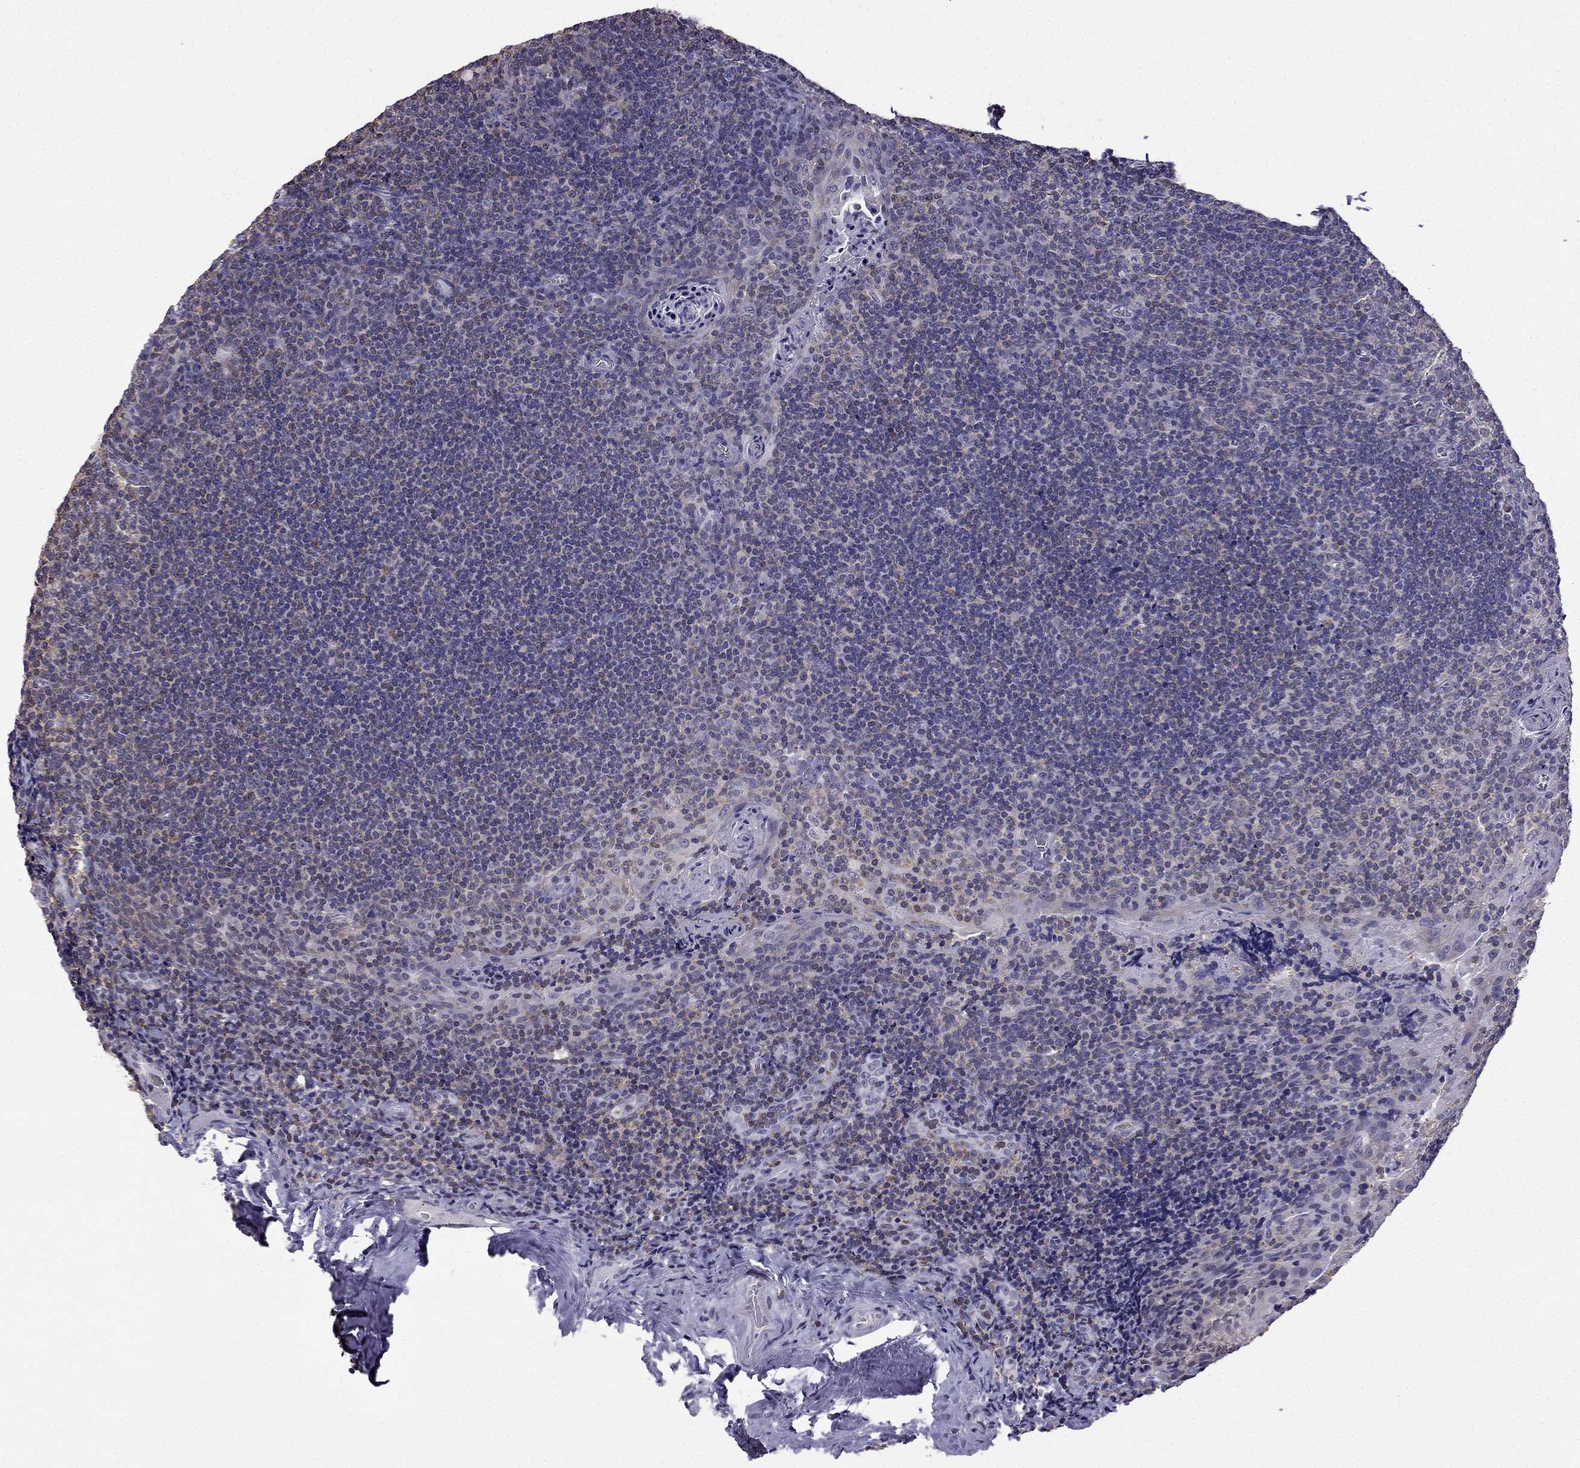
{"staining": {"intensity": "negative", "quantity": "none", "location": "none"}, "tissue": "tonsil", "cell_type": "Germinal center cells", "image_type": "normal", "snomed": [{"axis": "morphology", "description": "Normal tissue, NOS"}, {"axis": "morphology", "description": "Inflammation, NOS"}, {"axis": "topography", "description": "Tonsil"}], "caption": "The immunohistochemistry (IHC) micrograph has no significant expression in germinal center cells of tonsil. (Immunohistochemistry (ihc), brightfield microscopy, high magnification).", "gene": "CCK", "patient": {"sex": "female", "age": 31}}